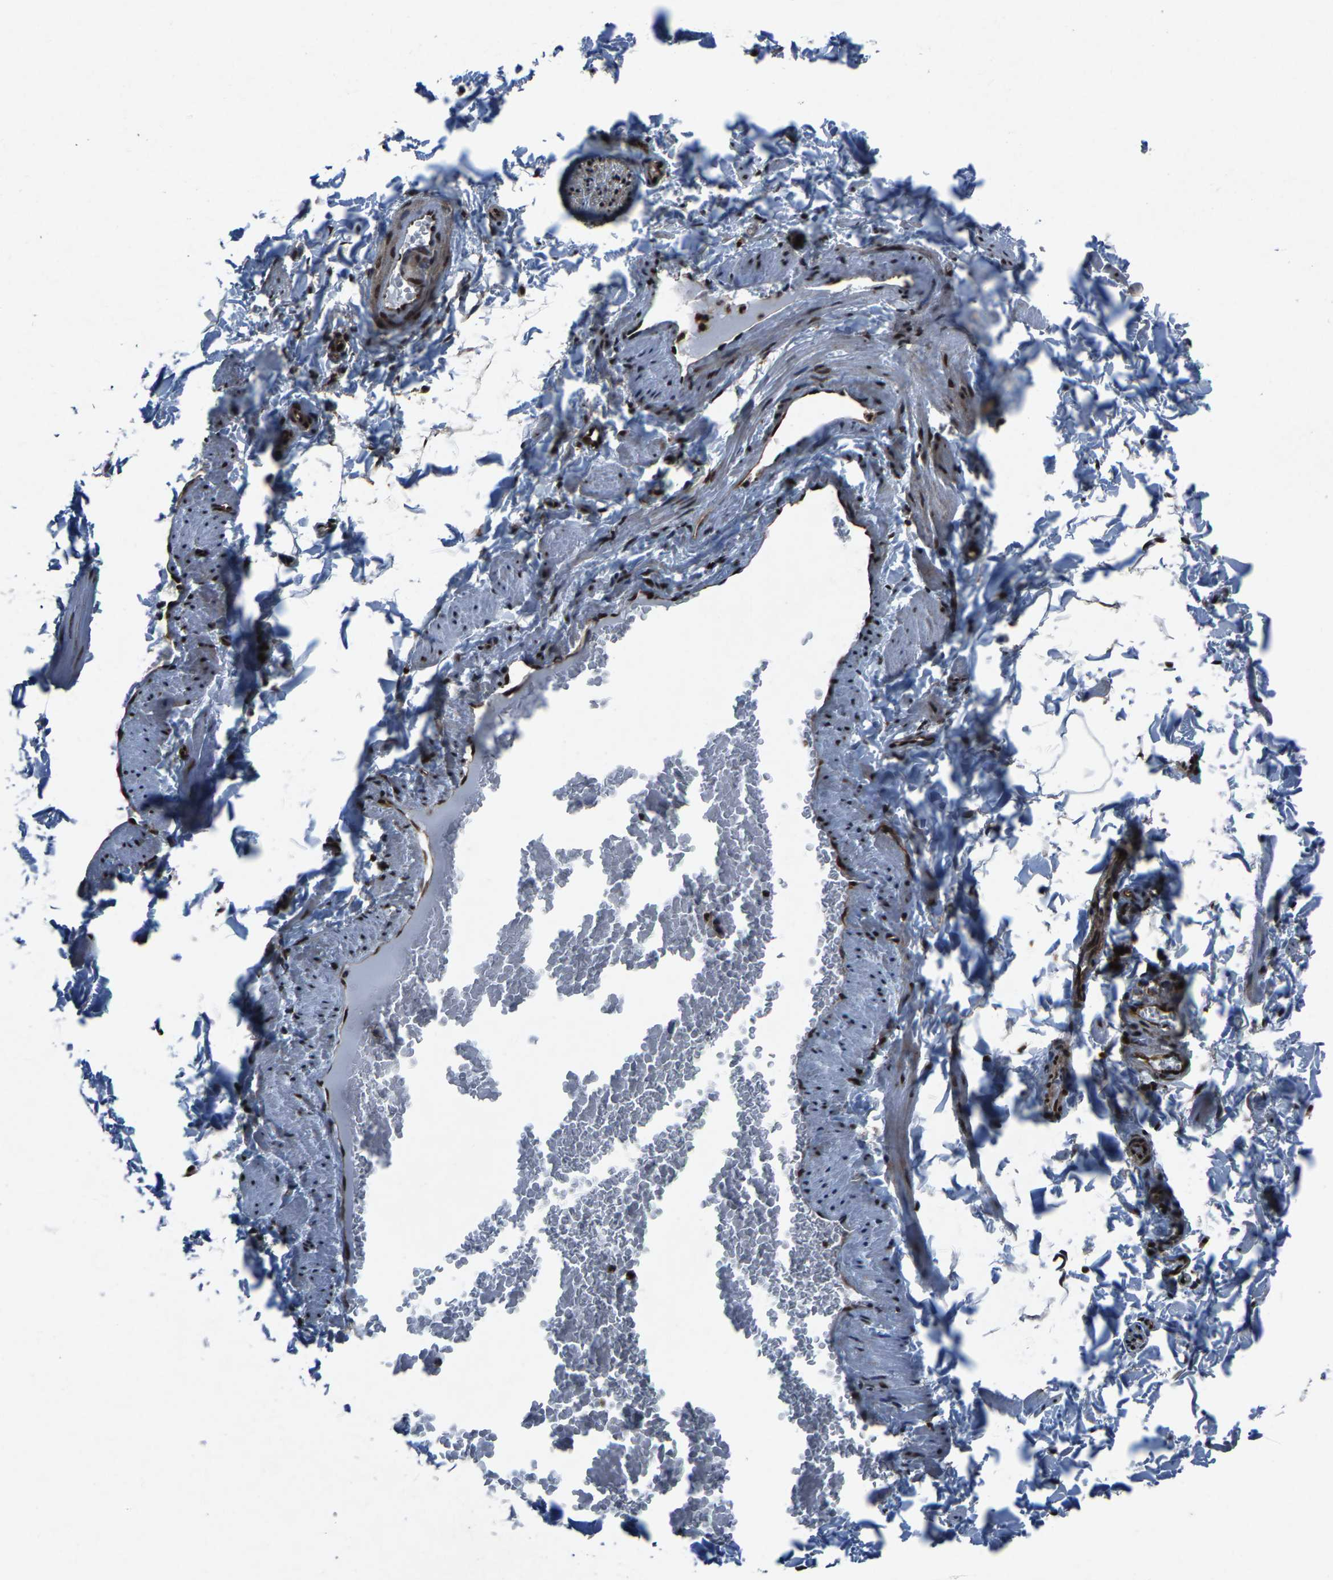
{"staining": {"intensity": "strong", "quantity": ">75%", "location": "nuclear"}, "tissue": "adipose tissue", "cell_type": "Adipocytes", "image_type": "normal", "snomed": [{"axis": "morphology", "description": "Normal tissue, NOS"}, {"axis": "topography", "description": "Vascular tissue"}], "caption": "Adipose tissue stained with a brown dye reveals strong nuclear positive positivity in approximately >75% of adipocytes.", "gene": "ATXN3", "patient": {"sex": "male", "age": 41}}